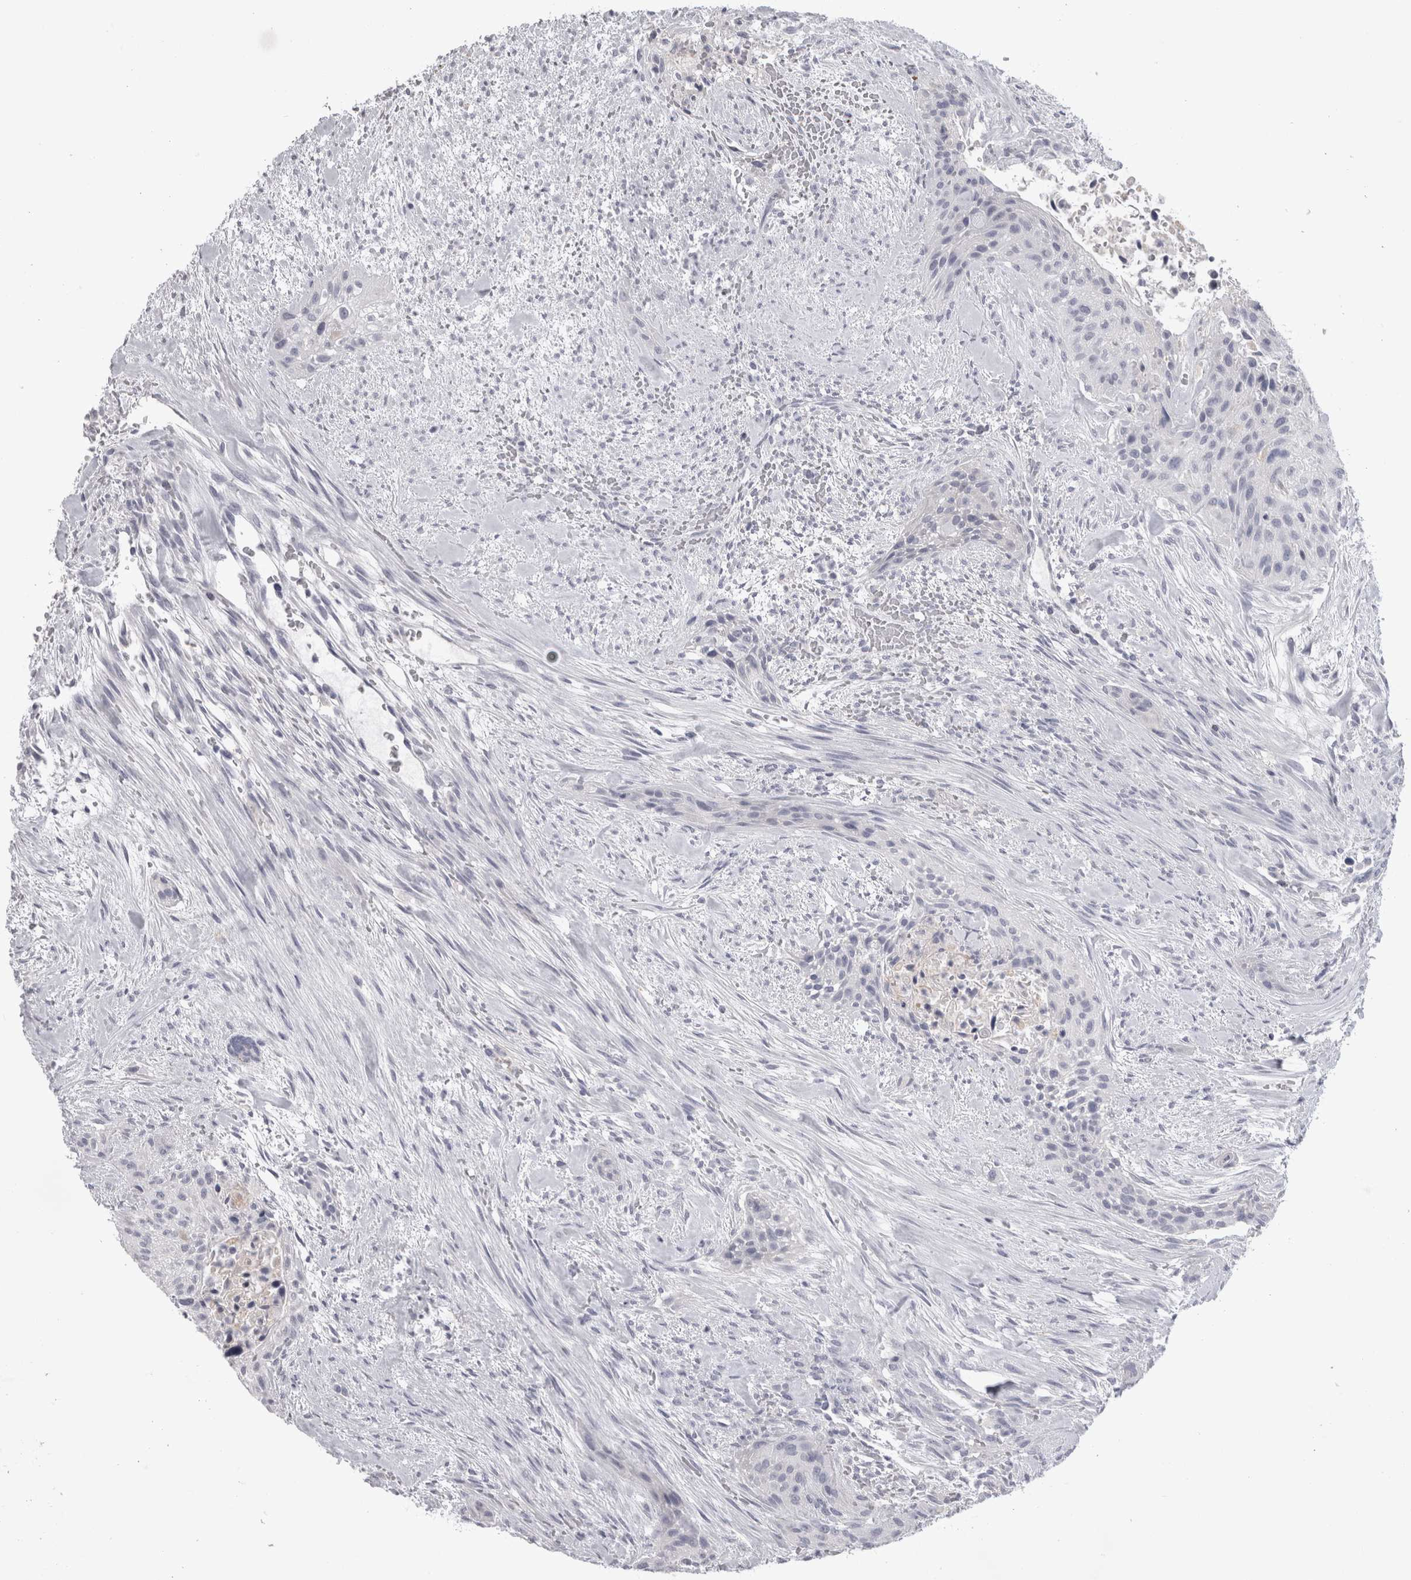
{"staining": {"intensity": "negative", "quantity": "none", "location": "none"}, "tissue": "urothelial cancer", "cell_type": "Tumor cells", "image_type": "cancer", "snomed": [{"axis": "morphology", "description": "Urothelial carcinoma, High grade"}, {"axis": "topography", "description": "Urinary bladder"}], "caption": "A micrograph of human urothelial cancer is negative for staining in tumor cells.", "gene": "ADAM2", "patient": {"sex": "male", "age": 35}}